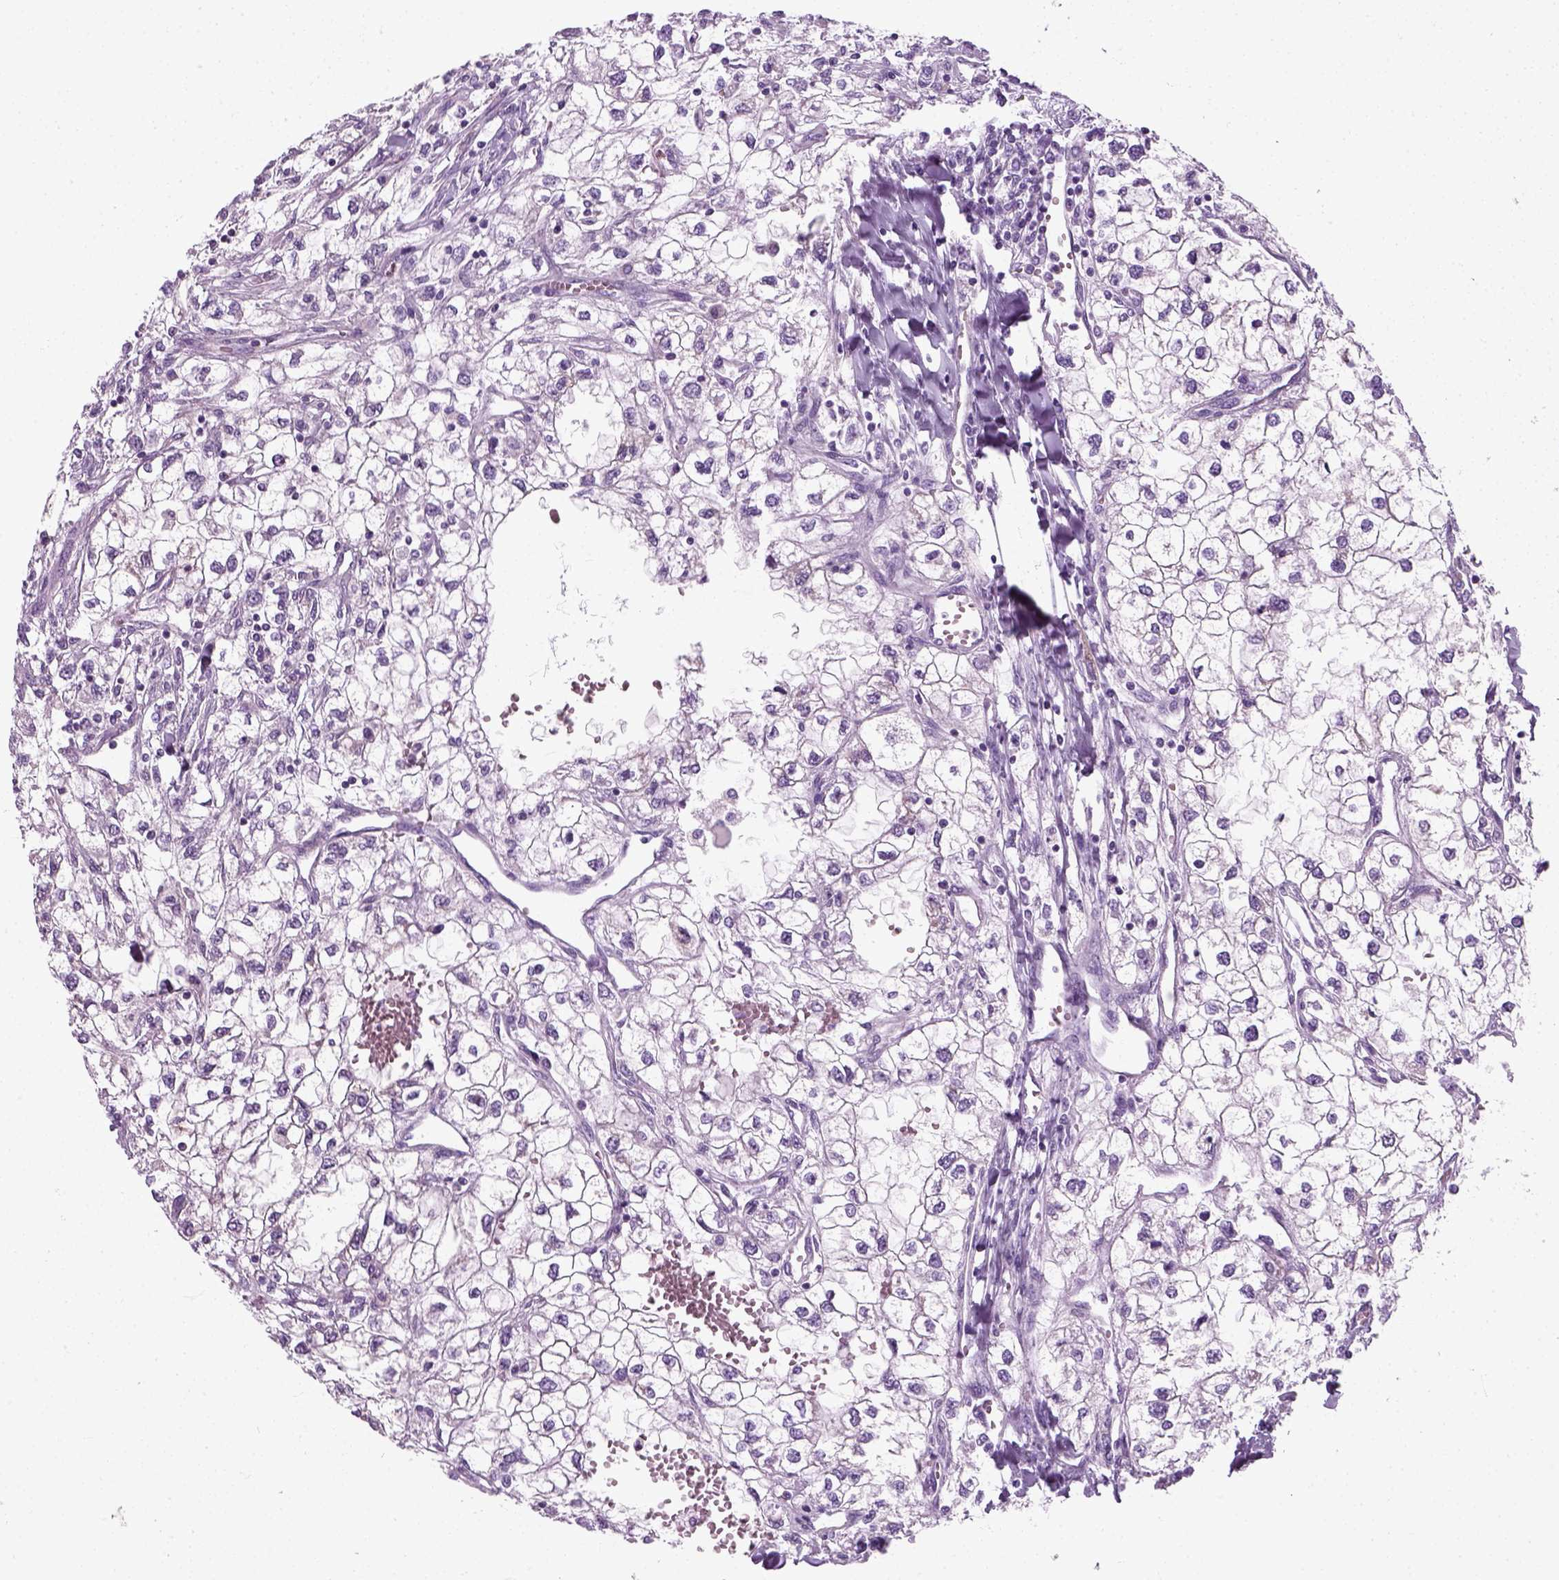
{"staining": {"intensity": "negative", "quantity": "none", "location": "none"}, "tissue": "renal cancer", "cell_type": "Tumor cells", "image_type": "cancer", "snomed": [{"axis": "morphology", "description": "Adenocarcinoma, NOS"}, {"axis": "topography", "description": "Kidney"}], "caption": "A photomicrograph of human renal cancer (adenocarcinoma) is negative for staining in tumor cells.", "gene": "SLC12A5", "patient": {"sex": "male", "age": 59}}